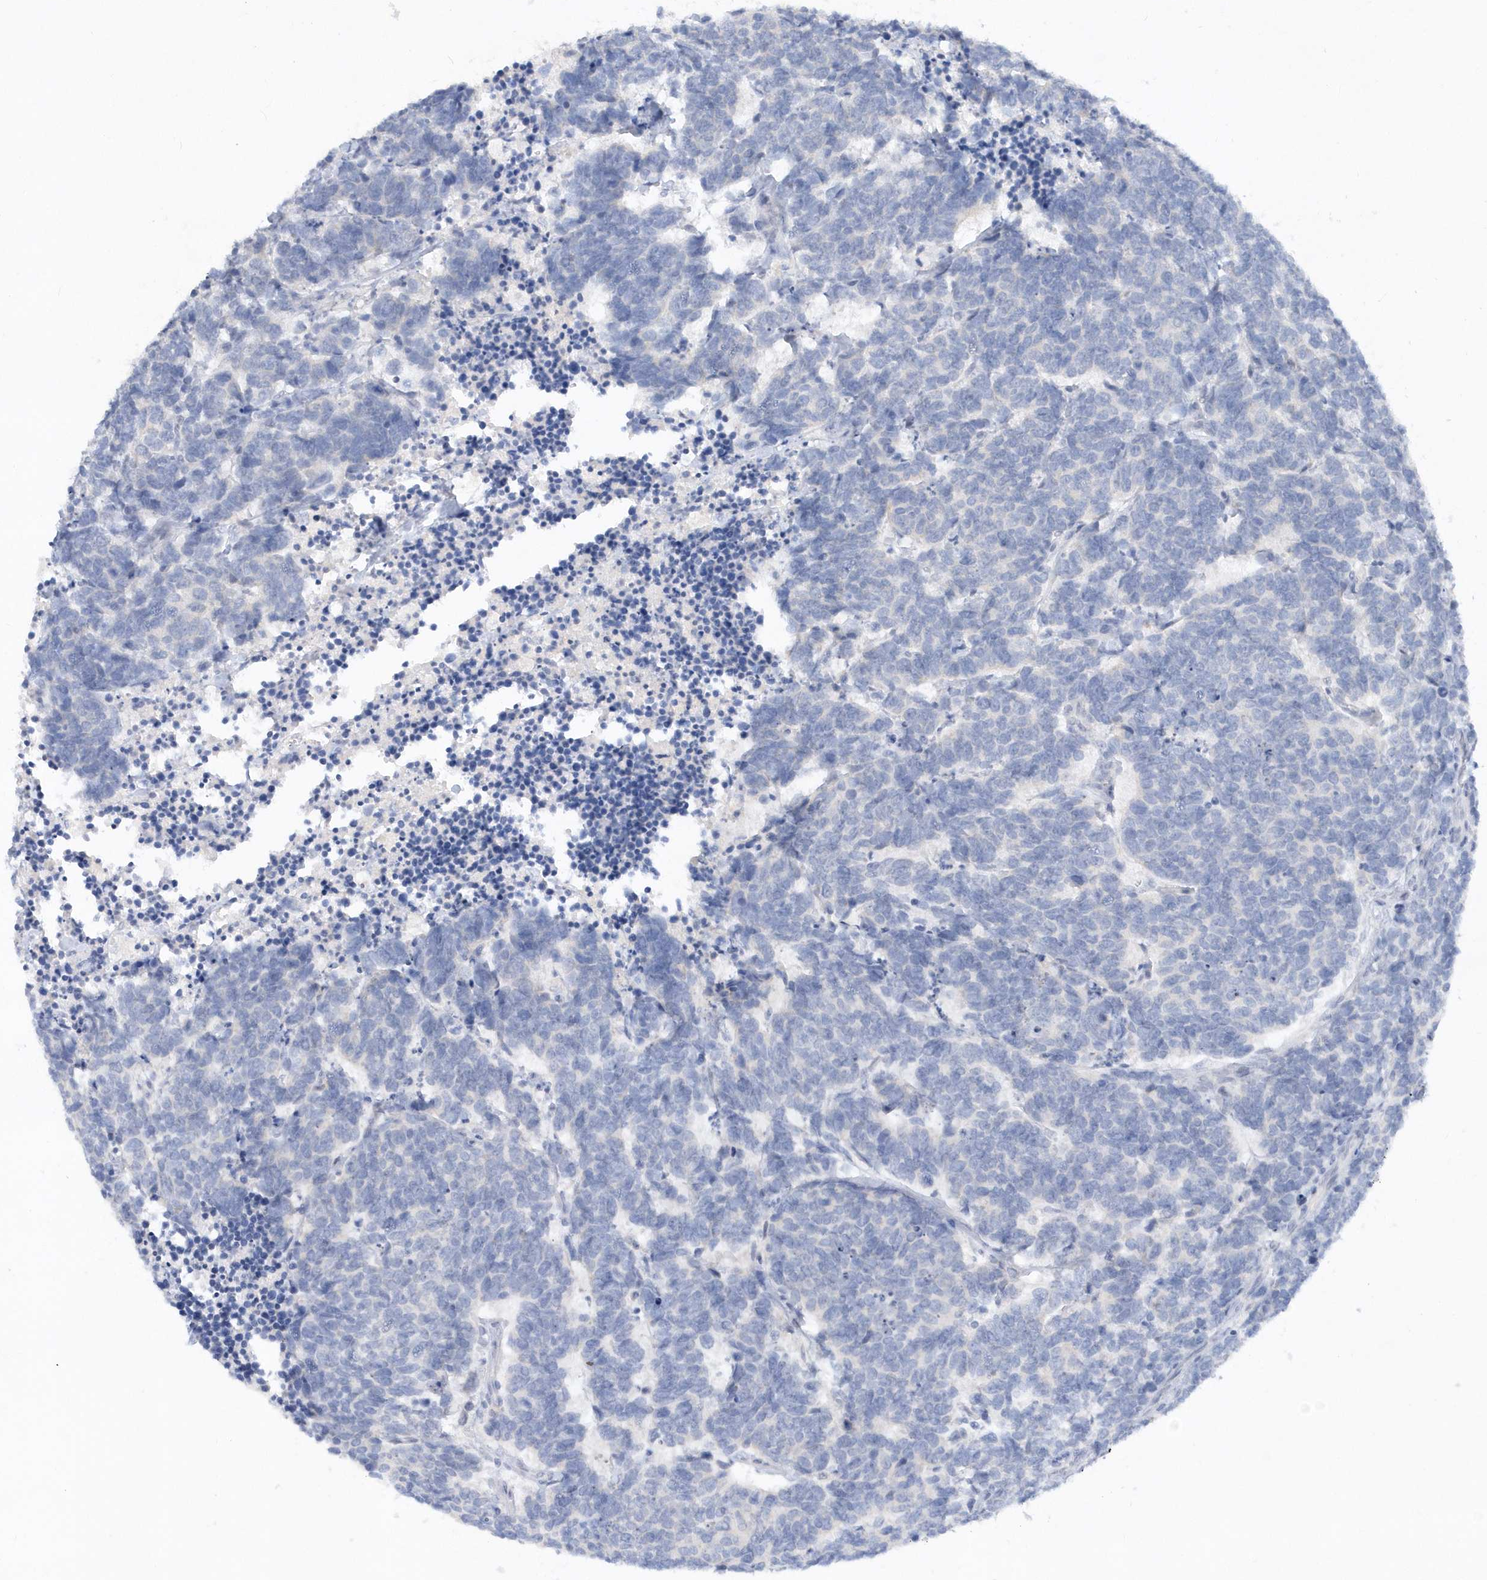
{"staining": {"intensity": "negative", "quantity": "none", "location": "none"}, "tissue": "carcinoid", "cell_type": "Tumor cells", "image_type": "cancer", "snomed": [{"axis": "morphology", "description": "Carcinoma, NOS"}, {"axis": "morphology", "description": "Carcinoid, malignant, NOS"}, {"axis": "topography", "description": "Urinary bladder"}], "caption": "Immunohistochemical staining of human carcinoid reveals no significant positivity in tumor cells. (Immunohistochemistry, brightfield microscopy, high magnification).", "gene": "RPE", "patient": {"sex": "male", "age": 57}}